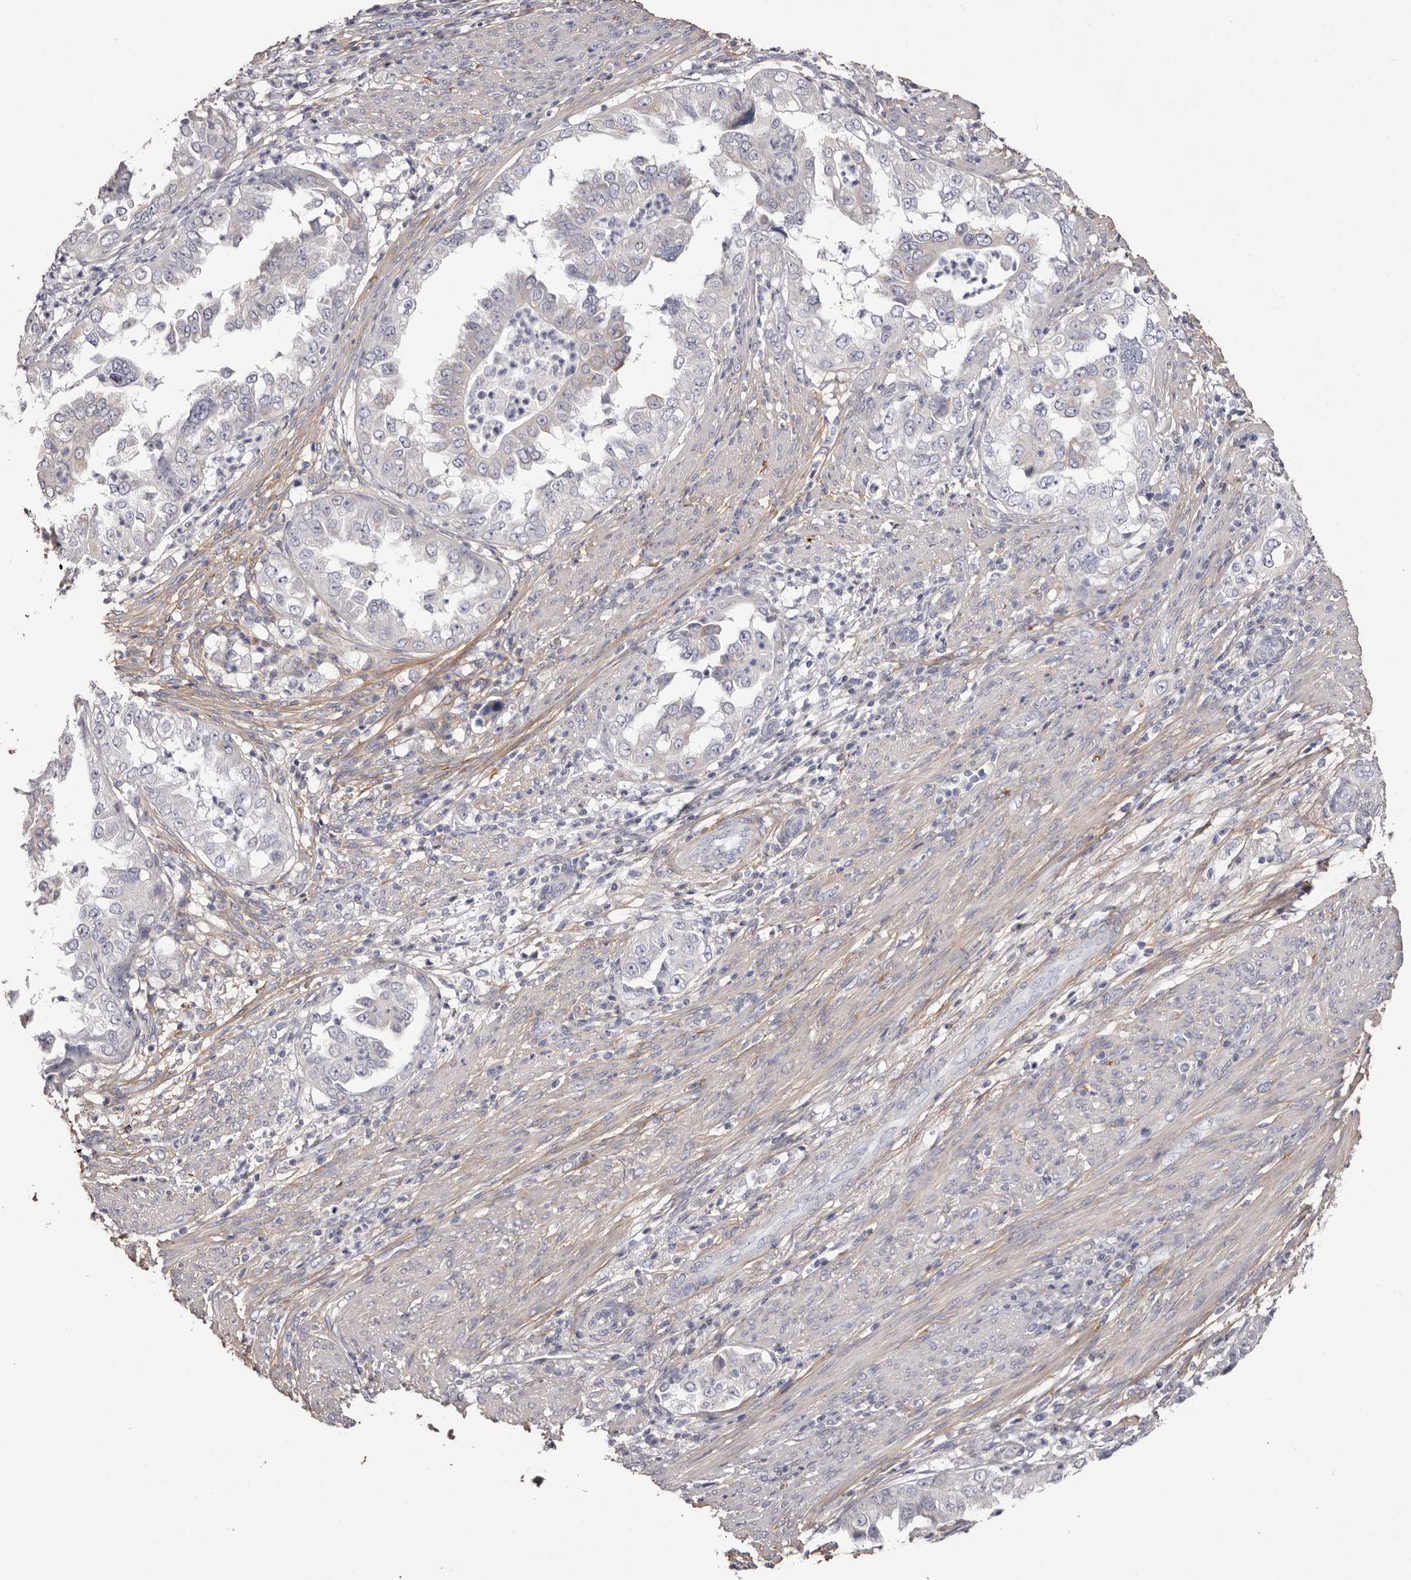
{"staining": {"intensity": "negative", "quantity": "none", "location": "none"}, "tissue": "endometrial cancer", "cell_type": "Tumor cells", "image_type": "cancer", "snomed": [{"axis": "morphology", "description": "Adenocarcinoma, NOS"}, {"axis": "topography", "description": "Endometrium"}], "caption": "Endometrial cancer stained for a protein using IHC exhibits no staining tumor cells.", "gene": "COL6A1", "patient": {"sex": "female", "age": 85}}